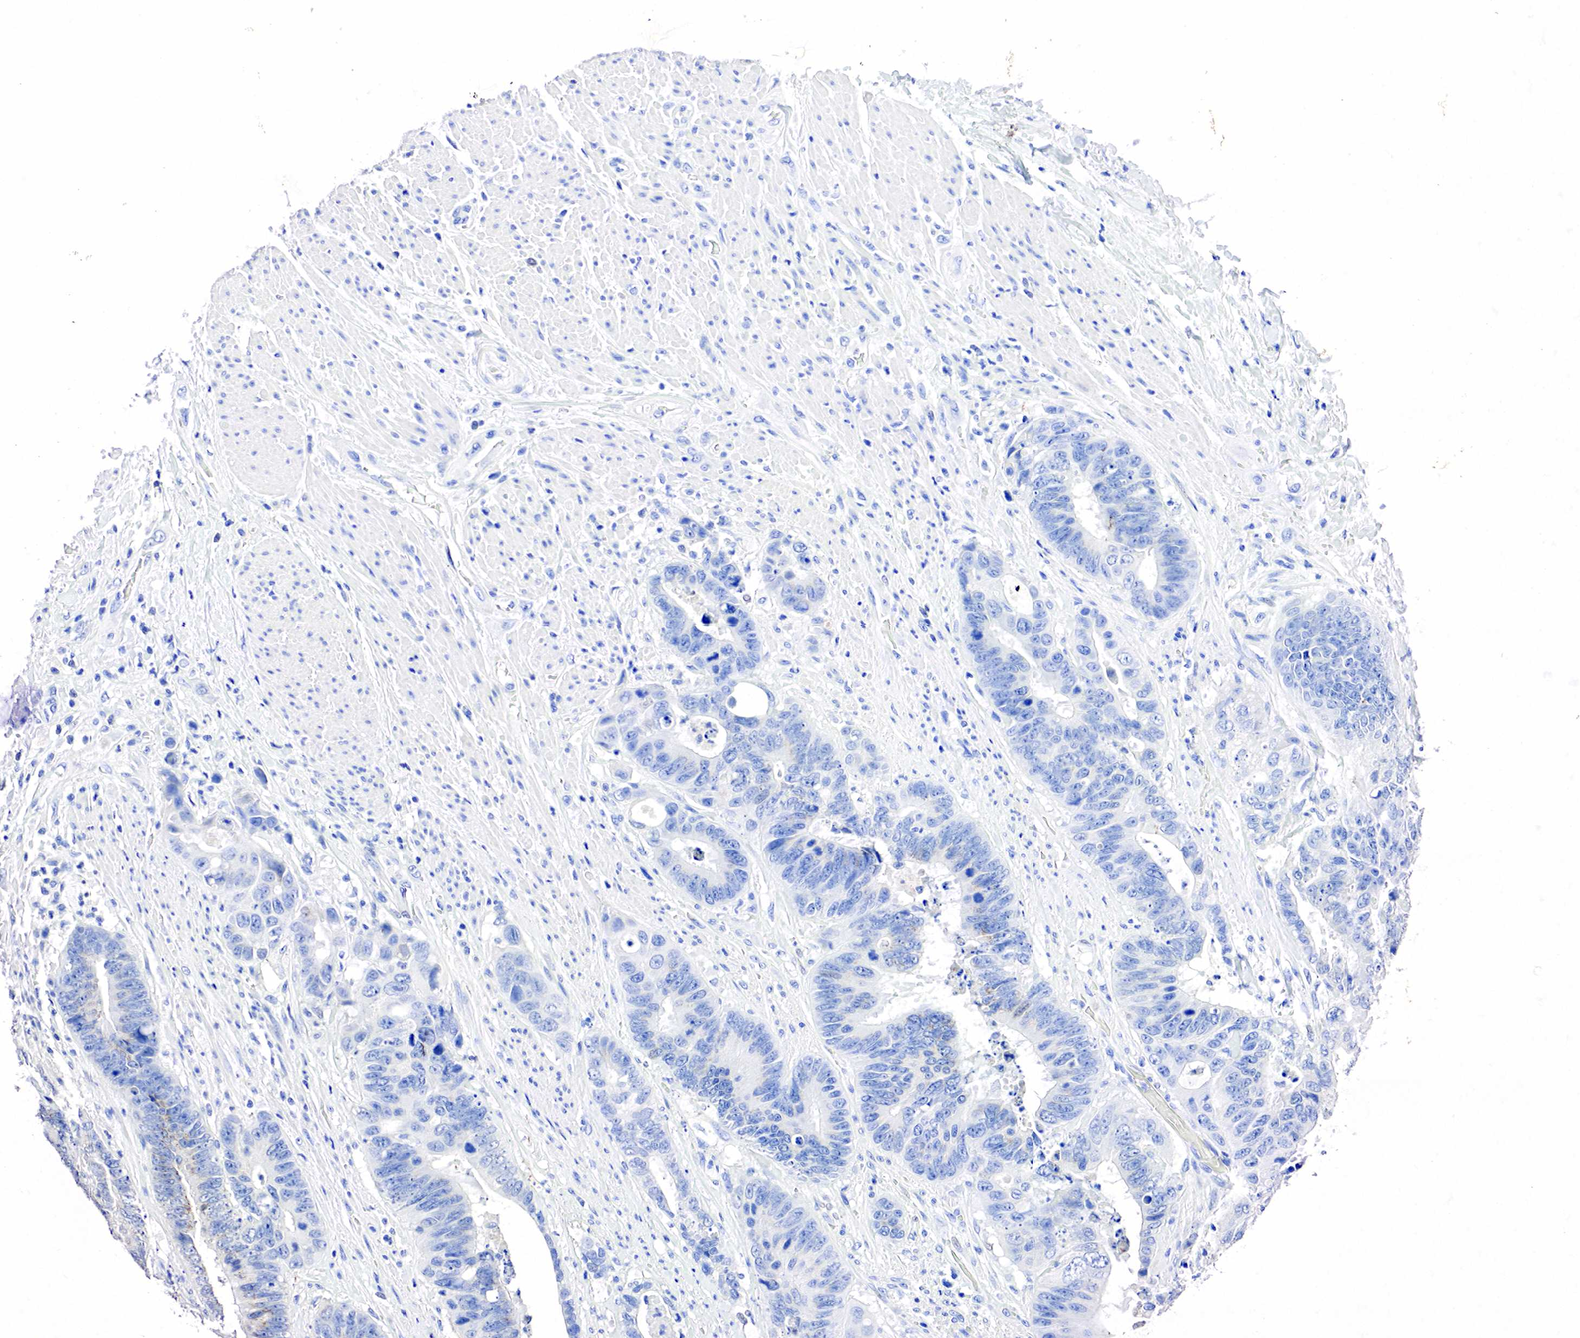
{"staining": {"intensity": "negative", "quantity": "none", "location": "none"}, "tissue": "colorectal cancer", "cell_type": "Tumor cells", "image_type": "cancer", "snomed": [{"axis": "morphology", "description": "Adenocarcinoma, NOS"}, {"axis": "topography", "description": "Rectum"}], "caption": "Colorectal cancer was stained to show a protein in brown. There is no significant staining in tumor cells.", "gene": "SST", "patient": {"sex": "female", "age": 65}}